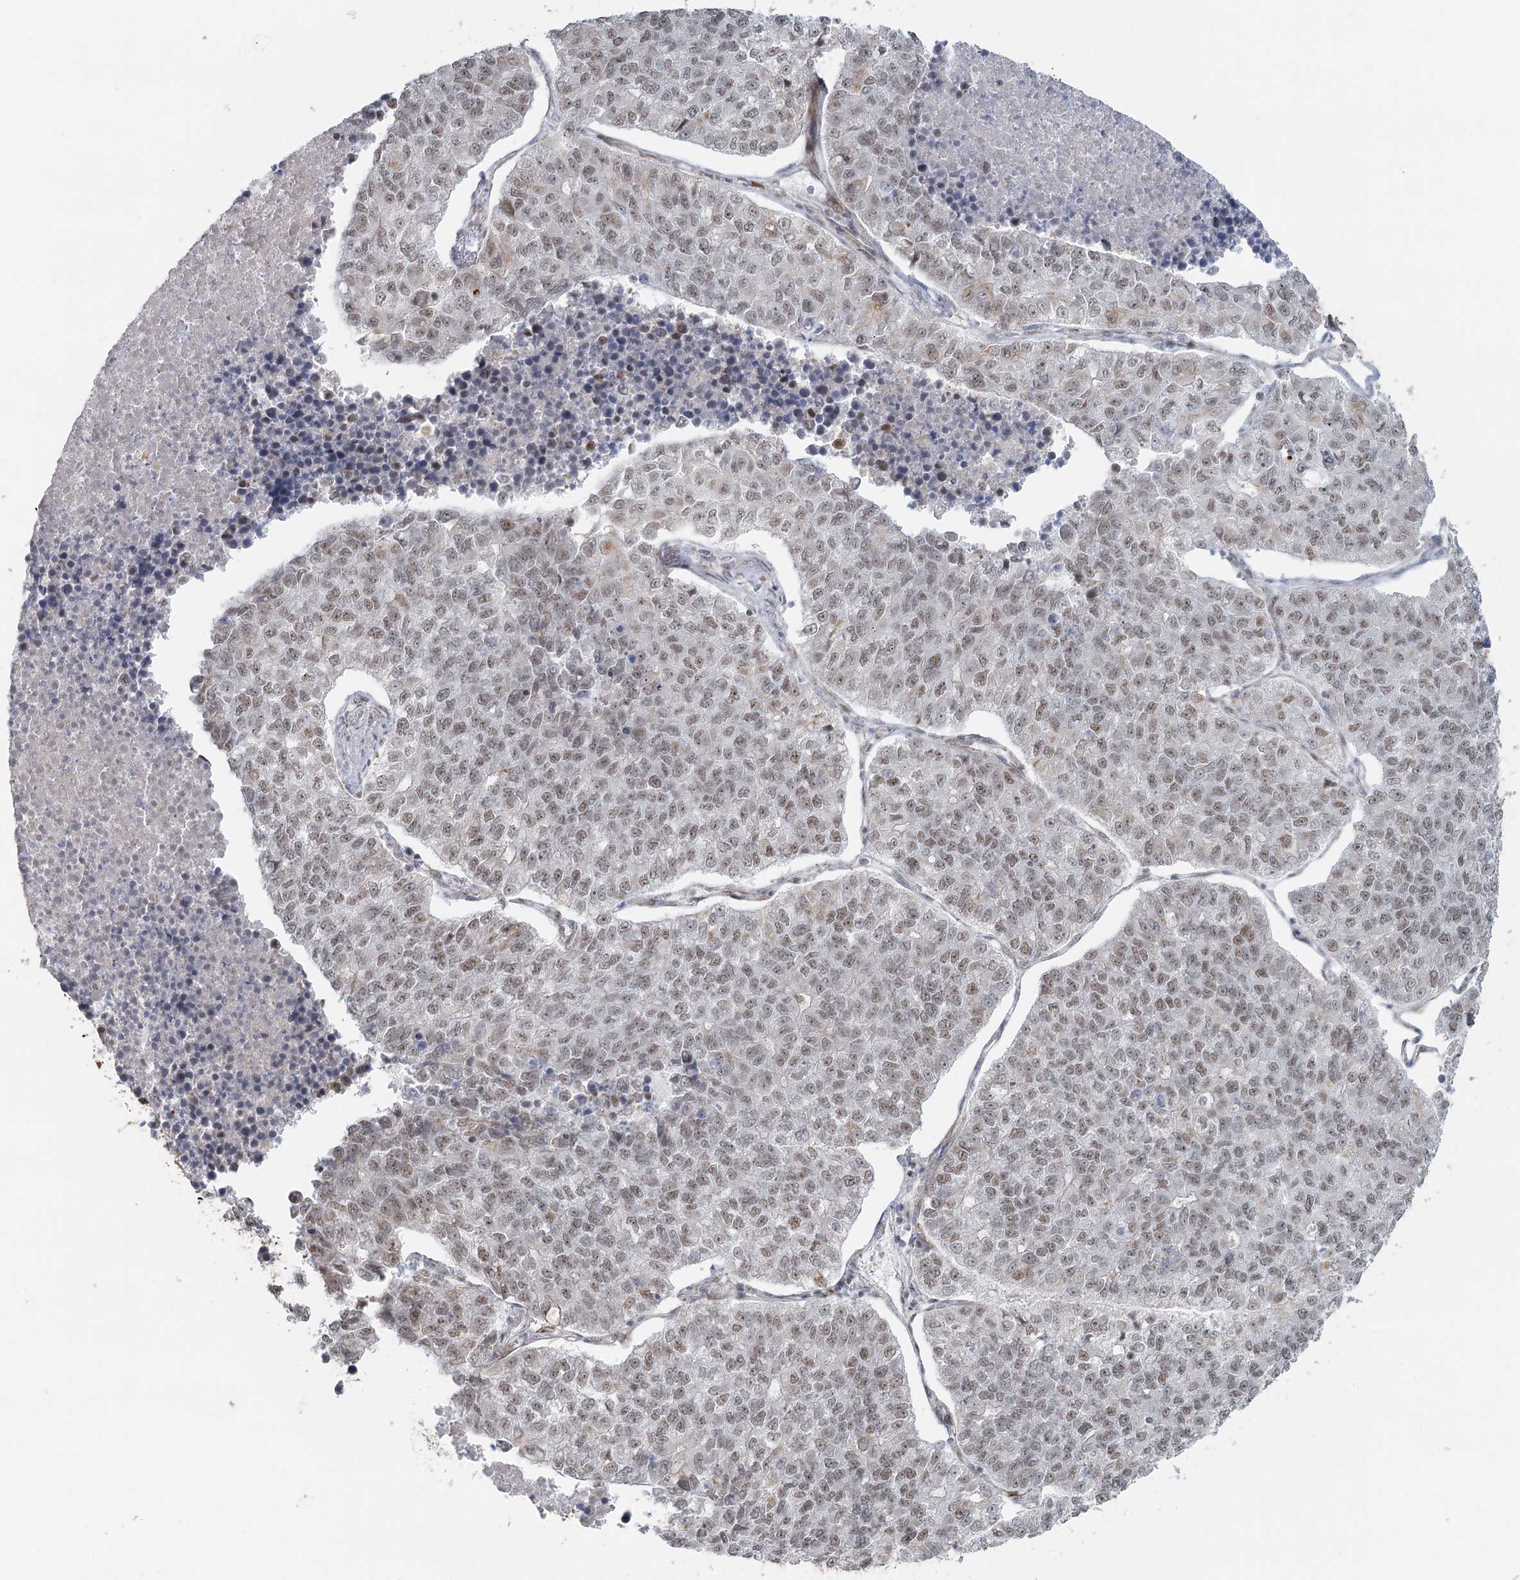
{"staining": {"intensity": "weak", "quantity": ">75%", "location": "nuclear"}, "tissue": "lung cancer", "cell_type": "Tumor cells", "image_type": "cancer", "snomed": [{"axis": "morphology", "description": "Adenocarcinoma, NOS"}, {"axis": "topography", "description": "Lung"}], "caption": "Adenocarcinoma (lung) was stained to show a protein in brown. There is low levels of weak nuclear expression in about >75% of tumor cells. (brown staining indicates protein expression, while blue staining denotes nuclei).", "gene": "U2SURP", "patient": {"sex": "male", "age": 49}}